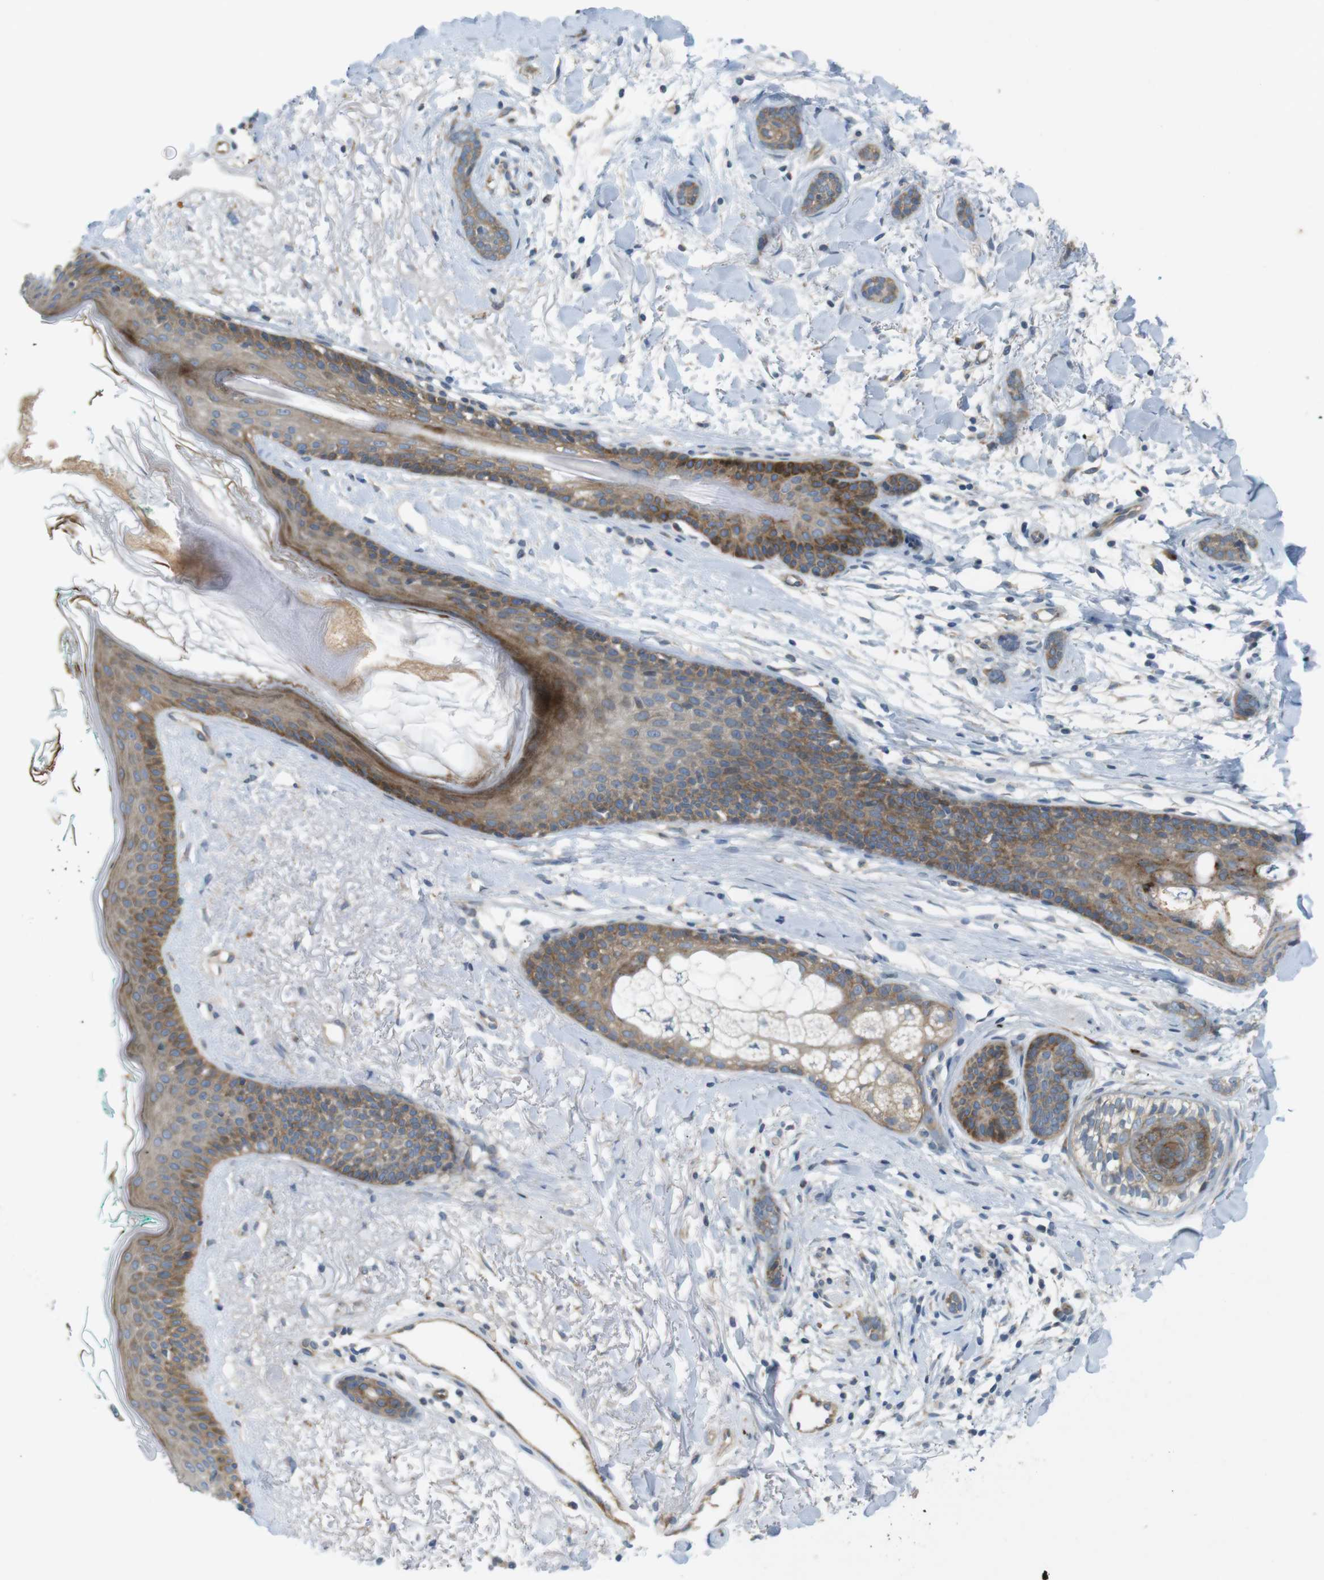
{"staining": {"intensity": "moderate", "quantity": ">75%", "location": "cytoplasmic/membranous"}, "tissue": "skin cancer", "cell_type": "Tumor cells", "image_type": "cancer", "snomed": [{"axis": "morphology", "description": "Basal cell carcinoma"}, {"axis": "morphology", "description": "Adnexal tumor, benign"}, {"axis": "topography", "description": "Skin"}], "caption": "Immunohistochemistry (IHC) micrograph of human skin cancer (basal cell carcinoma) stained for a protein (brown), which shows medium levels of moderate cytoplasmic/membranous expression in about >75% of tumor cells.", "gene": "GJC3", "patient": {"sex": "female", "age": 42}}